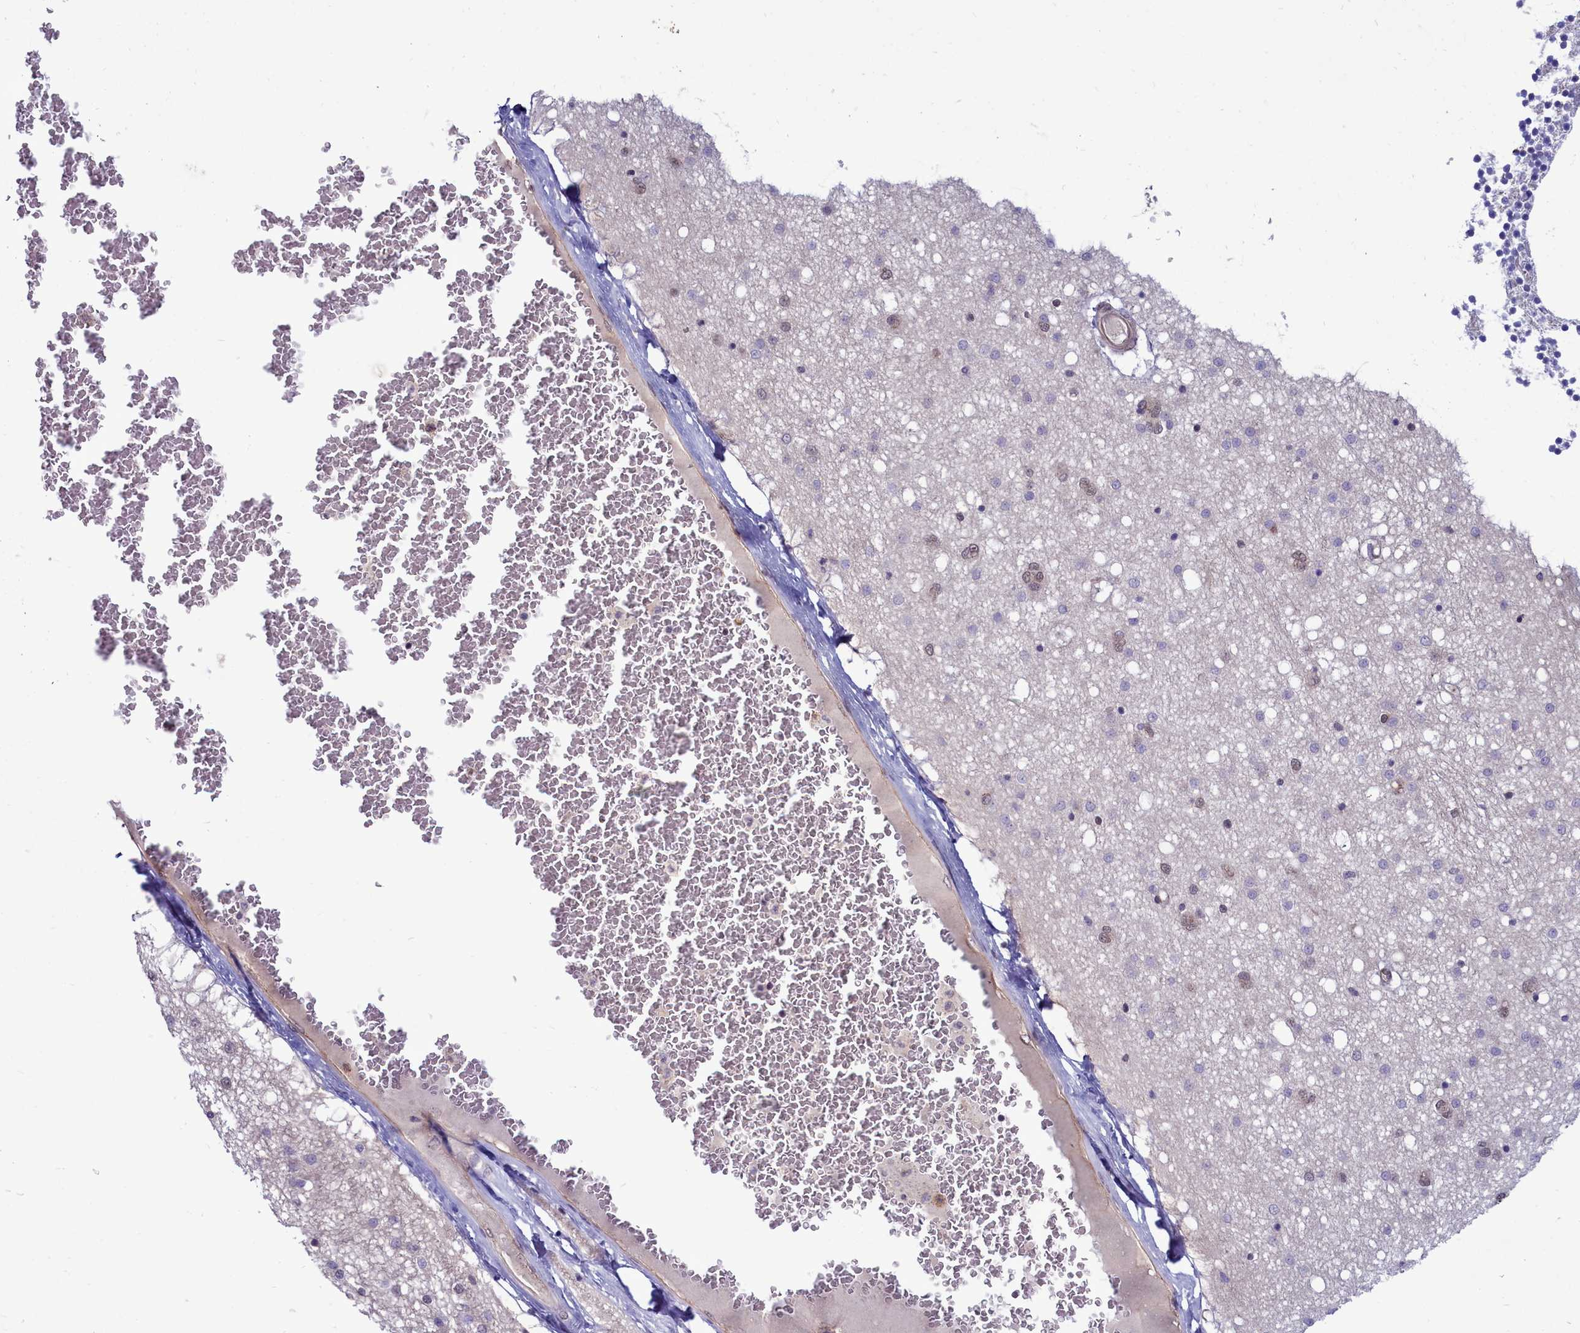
{"staining": {"intensity": "negative", "quantity": "none", "location": "none"}, "tissue": "caudate", "cell_type": "Glial cells", "image_type": "normal", "snomed": [{"axis": "morphology", "description": "Normal tissue, NOS"}, {"axis": "topography", "description": "Lateral ventricle wall"}], "caption": "This is a histopathology image of immunohistochemistry (IHC) staining of normal caudate, which shows no staining in glial cells. (Brightfield microscopy of DAB IHC at high magnification).", "gene": "BCAR1", "patient": {"sex": "male", "age": 37}}